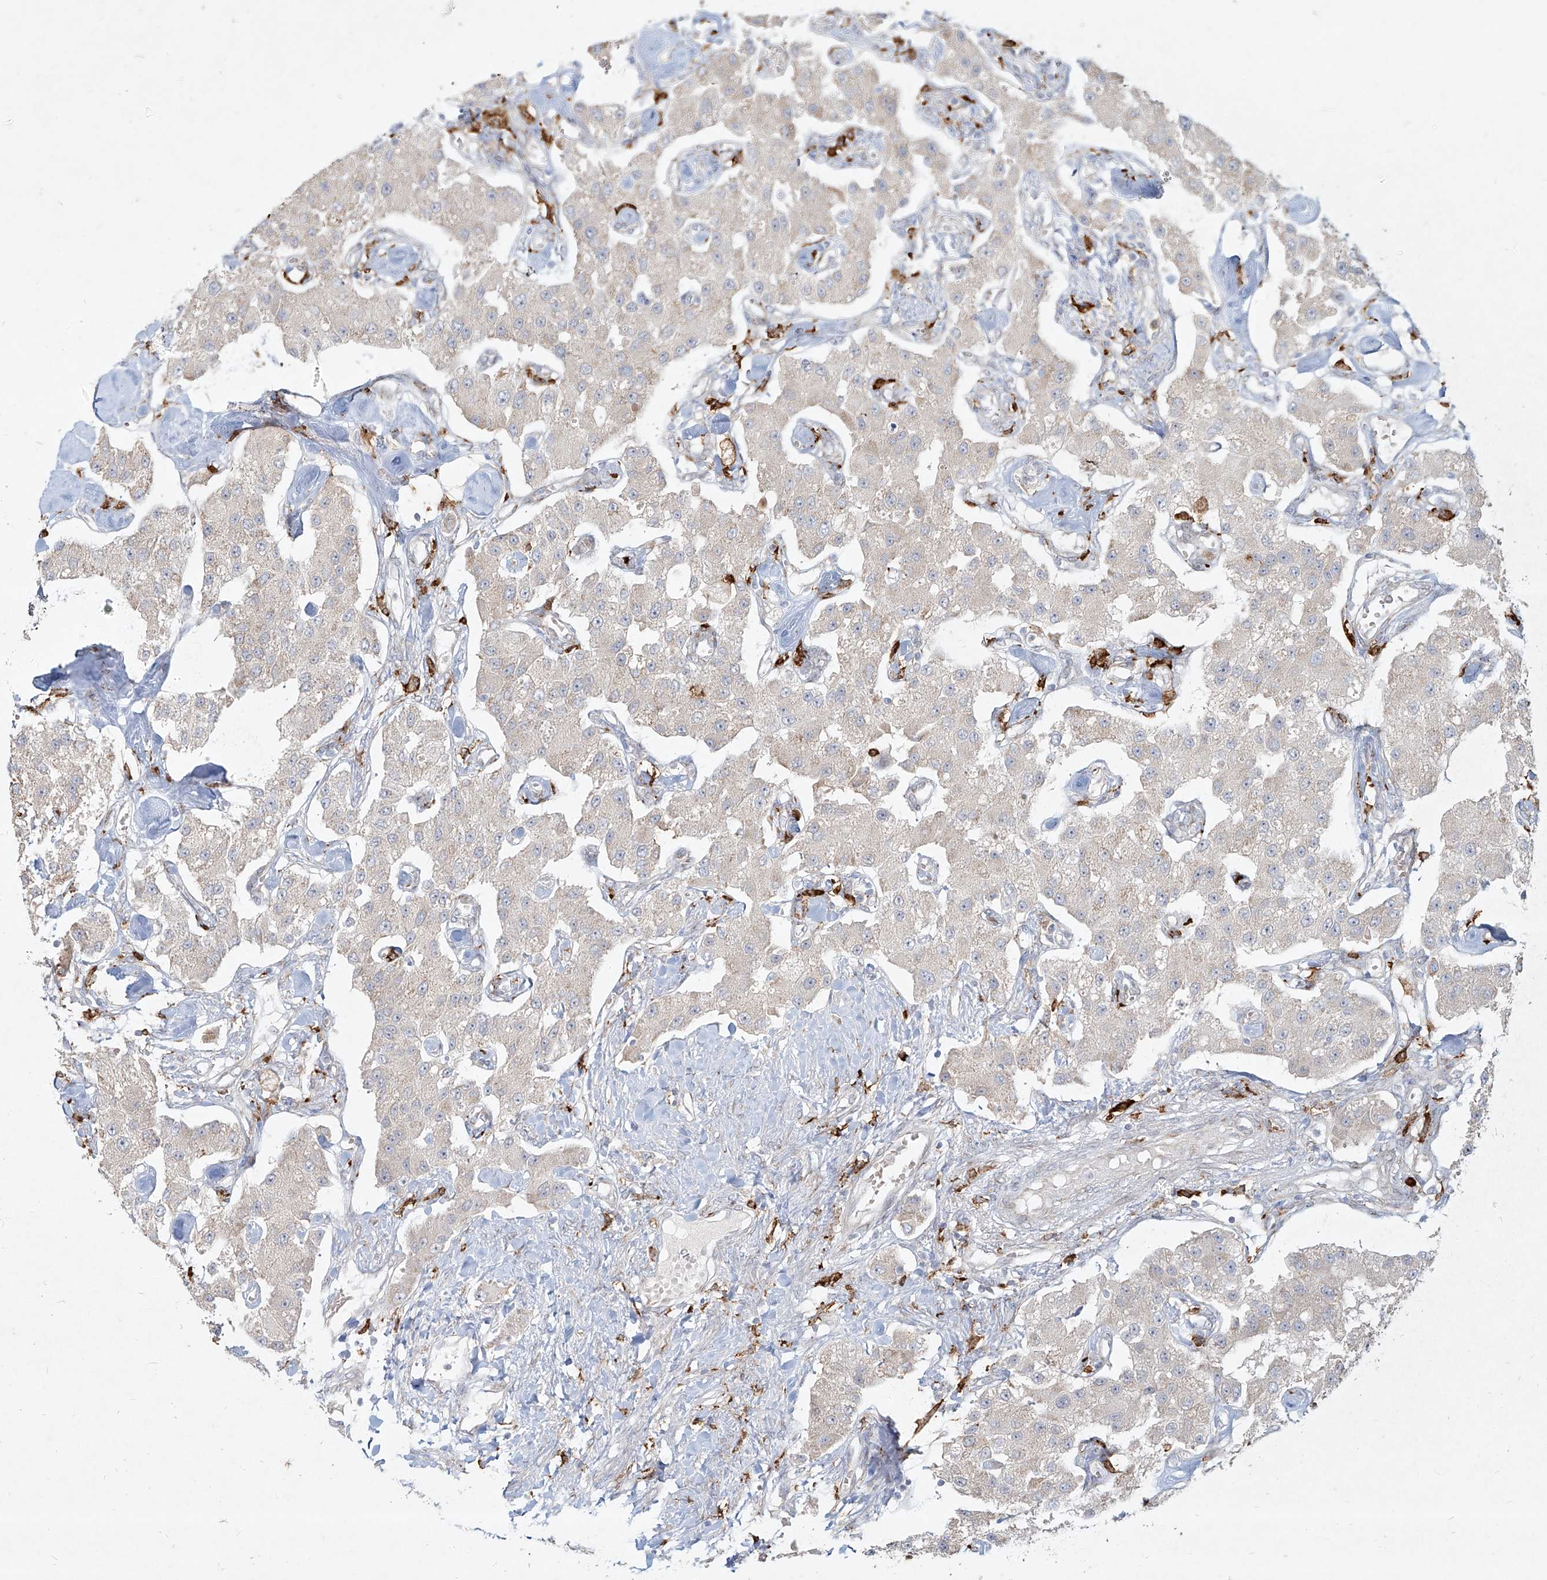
{"staining": {"intensity": "negative", "quantity": "none", "location": "none"}, "tissue": "carcinoid", "cell_type": "Tumor cells", "image_type": "cancer", "snomed": [{"axis": "morphology", "description": "Carcinoid, malignant, NOS"}, {"axis": "topography", "description": "Pancreas"}], "caption": "A high-resolution micrograph shows immunohistochemistry (IHC) staining of carcinoid (malignant), which displays no significant expression in tumor cells.", "gene": "CD209", "patient": {"sex": "male", "age": 41}}